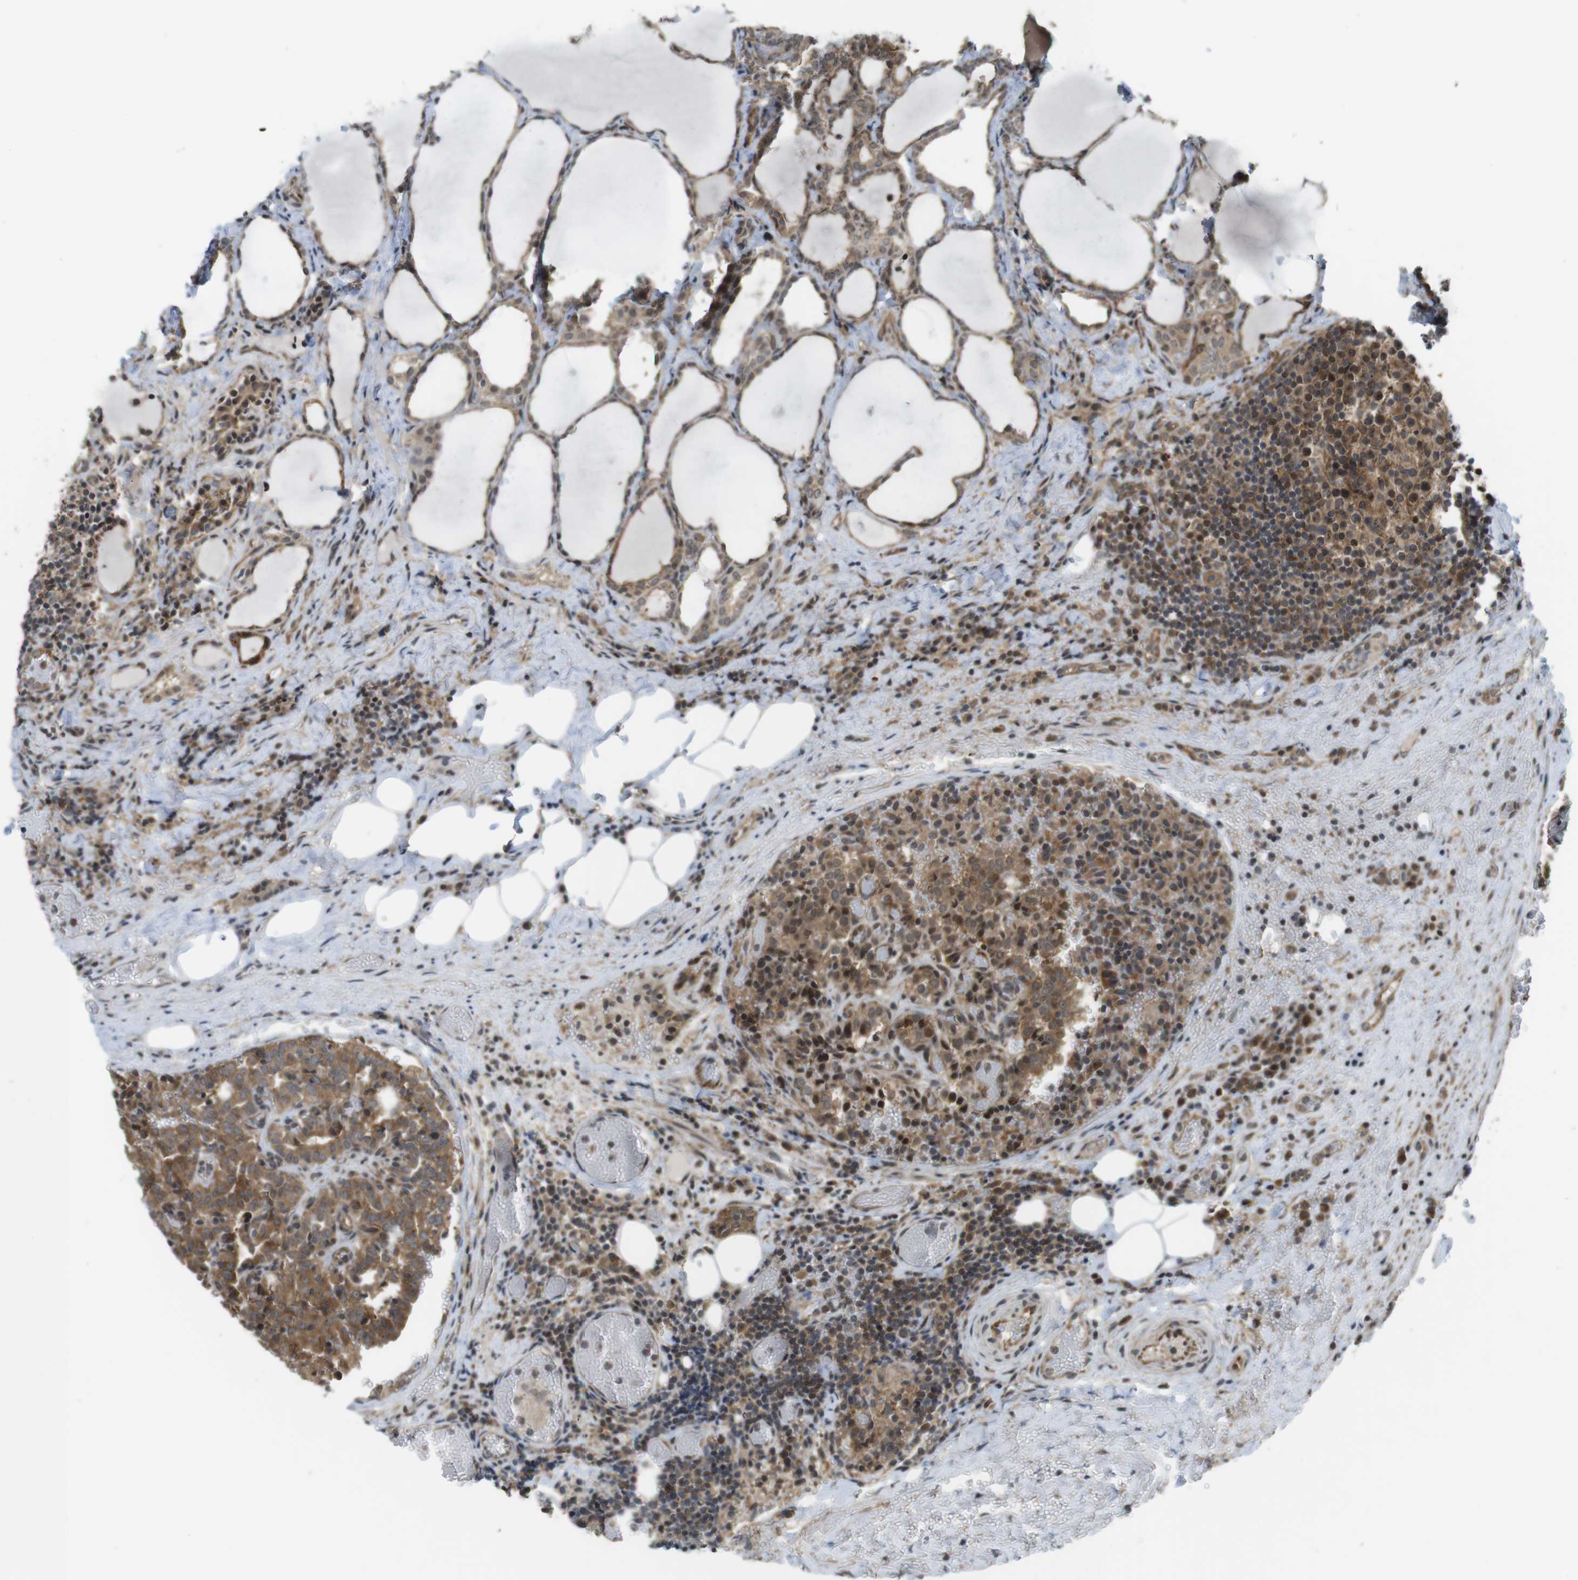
{"staining": {"intensity": "moderate", "quantity": ">75%", "location": "cytoplasmic/membranous"}, "tissue": "thyroid cancer", "cell_type": "Tumor cells", "image_type": "cancer", "snomed": [{"axis": "morphology", "description": "Normal tissue, NOS"}, {"axis": "morphology", "description": "Papillary adenocarcinoma, NOS"}, {"axis": "topography", "description": "Thyroid gland"}], "caption": "Immunohistochemical staining of human papillary adenocarcinoma (thyroid) shows moderate cytoplasmic/membranous protein positivity in about >75% of tumor cells.", "gene": "CC2D1A", "patient": {"sex": "female", "age": 30}}